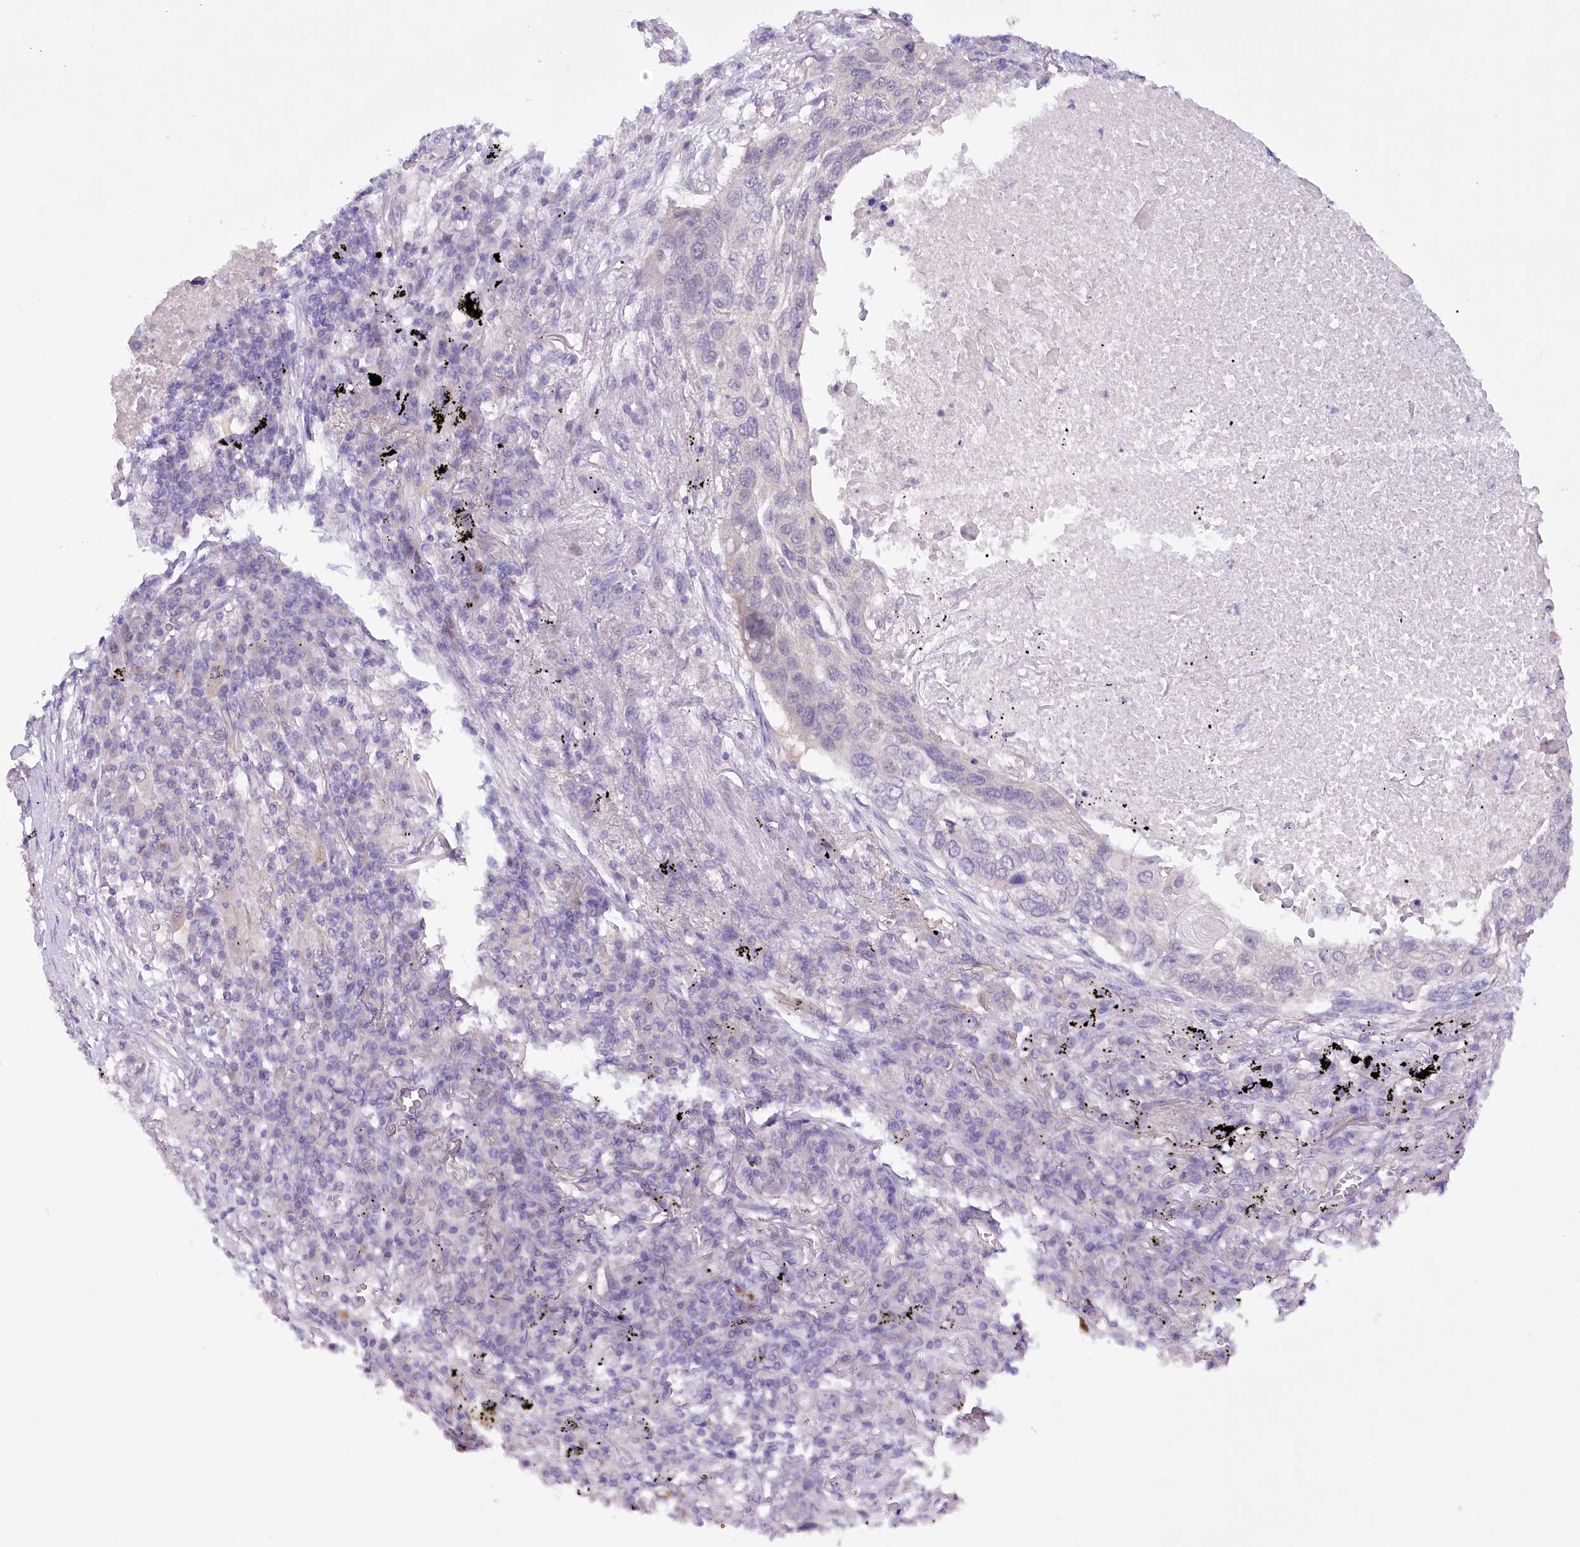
{"staining": {"intensity": "negative", "quantity": "none", "location": "none"}, "tissue": "lung cancer", "cell_type": "Tumor cells", "image_type": "cancer", "snomed": [{"axis": "morphology", "description": "Squamous cell carcinoma, NOS"}, {"axis": "topography", "description": "Lung"}], "caption": "Protein analysis of lung cancer (squamous cell carcinoma) shows no significant staining in tumor cells.", "gene": "DCUN1D1", "patient": {"sex": "female", "age": 63}}